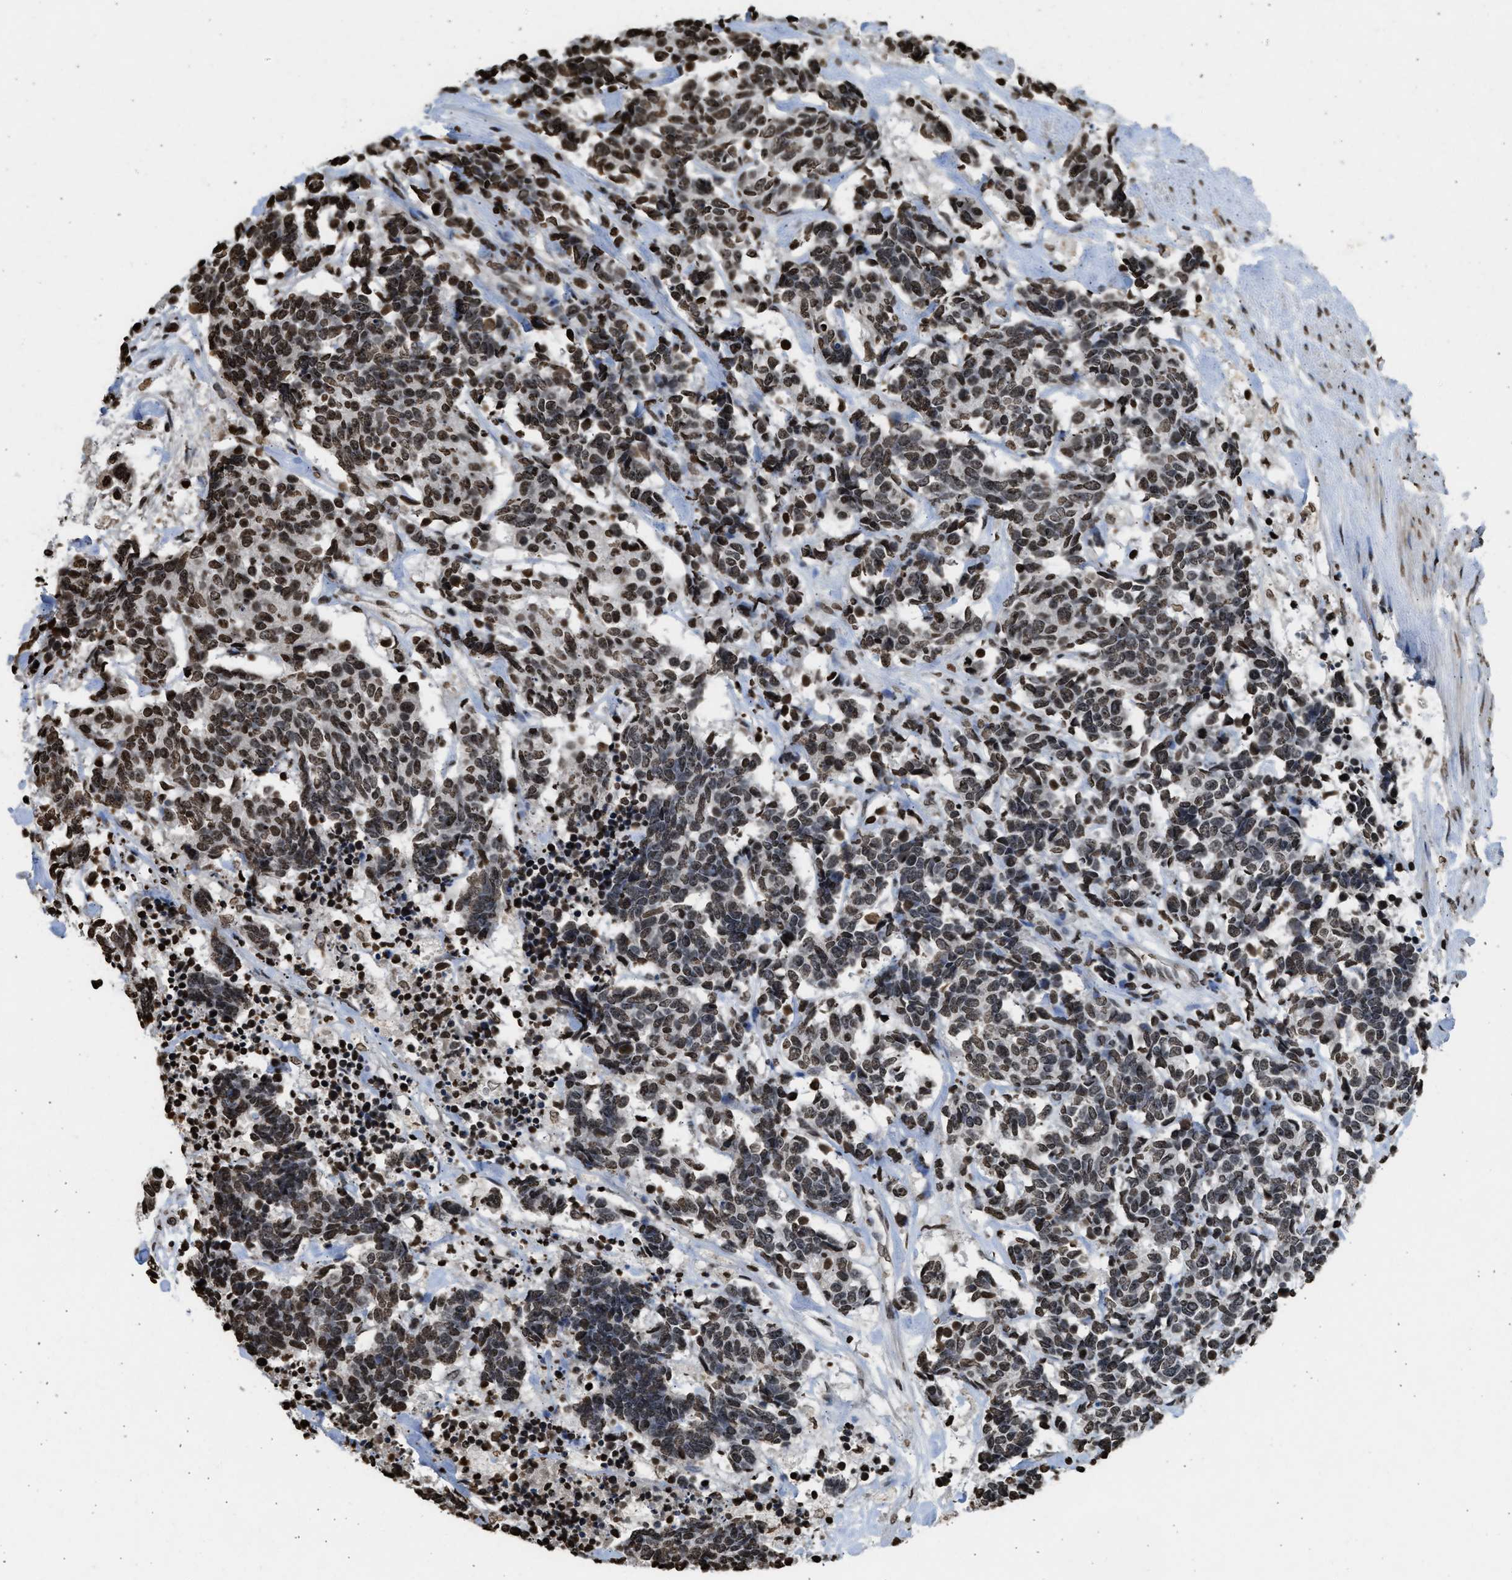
{"staining": {"intensity": "strong", "quantity": "25%-75%", "location": "nuclear"}, "tissue": "carcinoid", "cell_type": "Tumor cells", "image_type": "cancer", "snomed": [{"axis": "morphology", "description": "Carcinoma, NOS"}, {"axis": "morphology", "description": "Carcinoid, malignant, NOS"}, {"axis": "topography", "description": "Urinary bladder"}], "caption": "A micrograph of carcinoid (malignant) stained for a protein reveals strong nuclear brown staining in tumor cells. (Stains: DAB (3,3'-diaminobenzidine) in brown, nuclei in blue, Microscopy: brightfield microscopy at high magnification).", "gene": "RRAGC", "patient": {"sex": "male", "age": 57}}